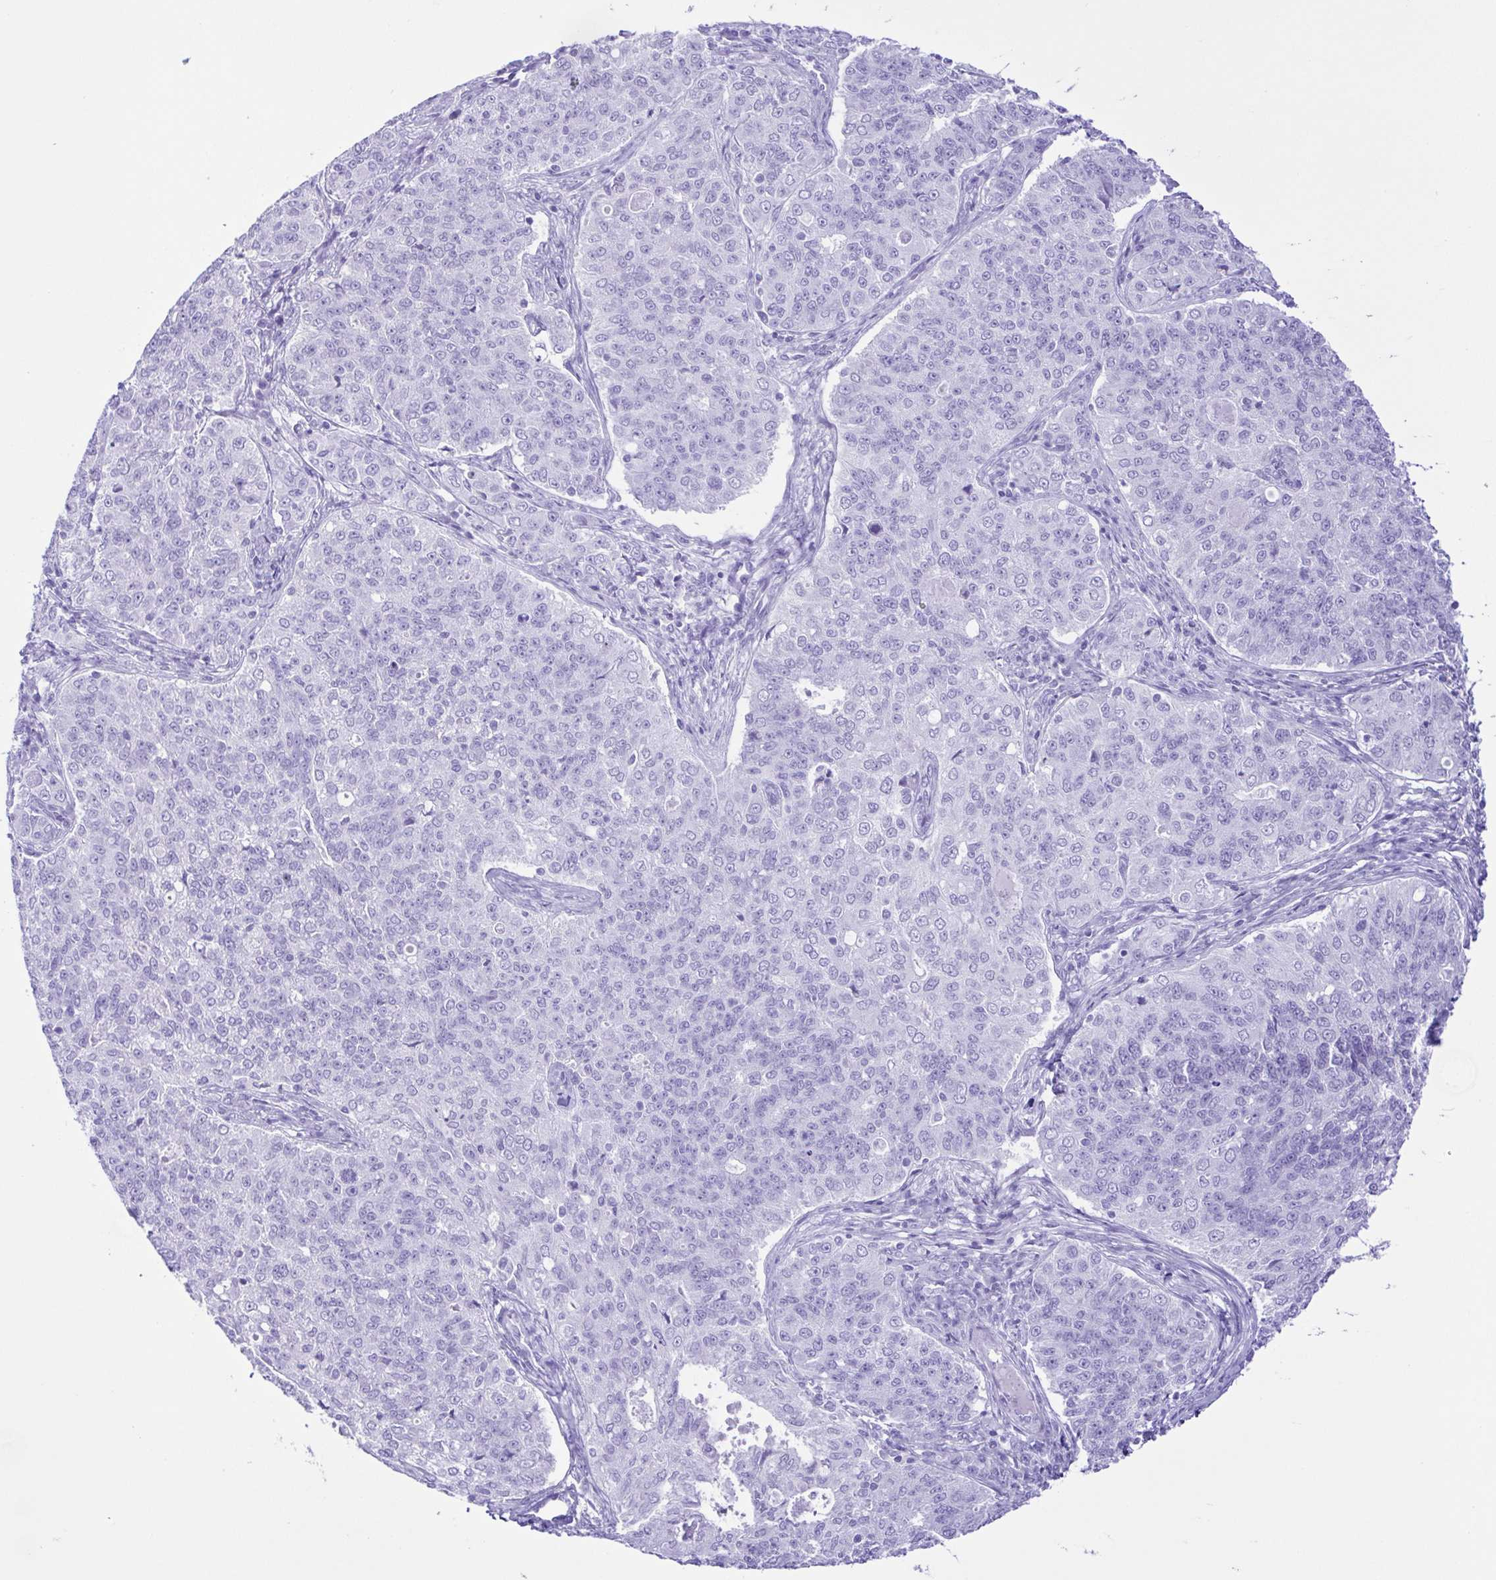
{"staining": {"intensity": "negative", "quantity": "none", "location": "none"}, "tissue": "endometrial cancer", "cell_type": "Tumor cells", "image_type": "cancer", "snomed": [{"axis": "morphology", "description": "Adenocarcinoma, NOS"}, {"axis": "topography", "description": "Endometrium"}], "caption": "DAB immunohistochemical staining of endometrial cancer demonstrates no significant positivity in tumor cells.", "gene": "ERP27", "patient": {"sex": "female", "age": 43}}